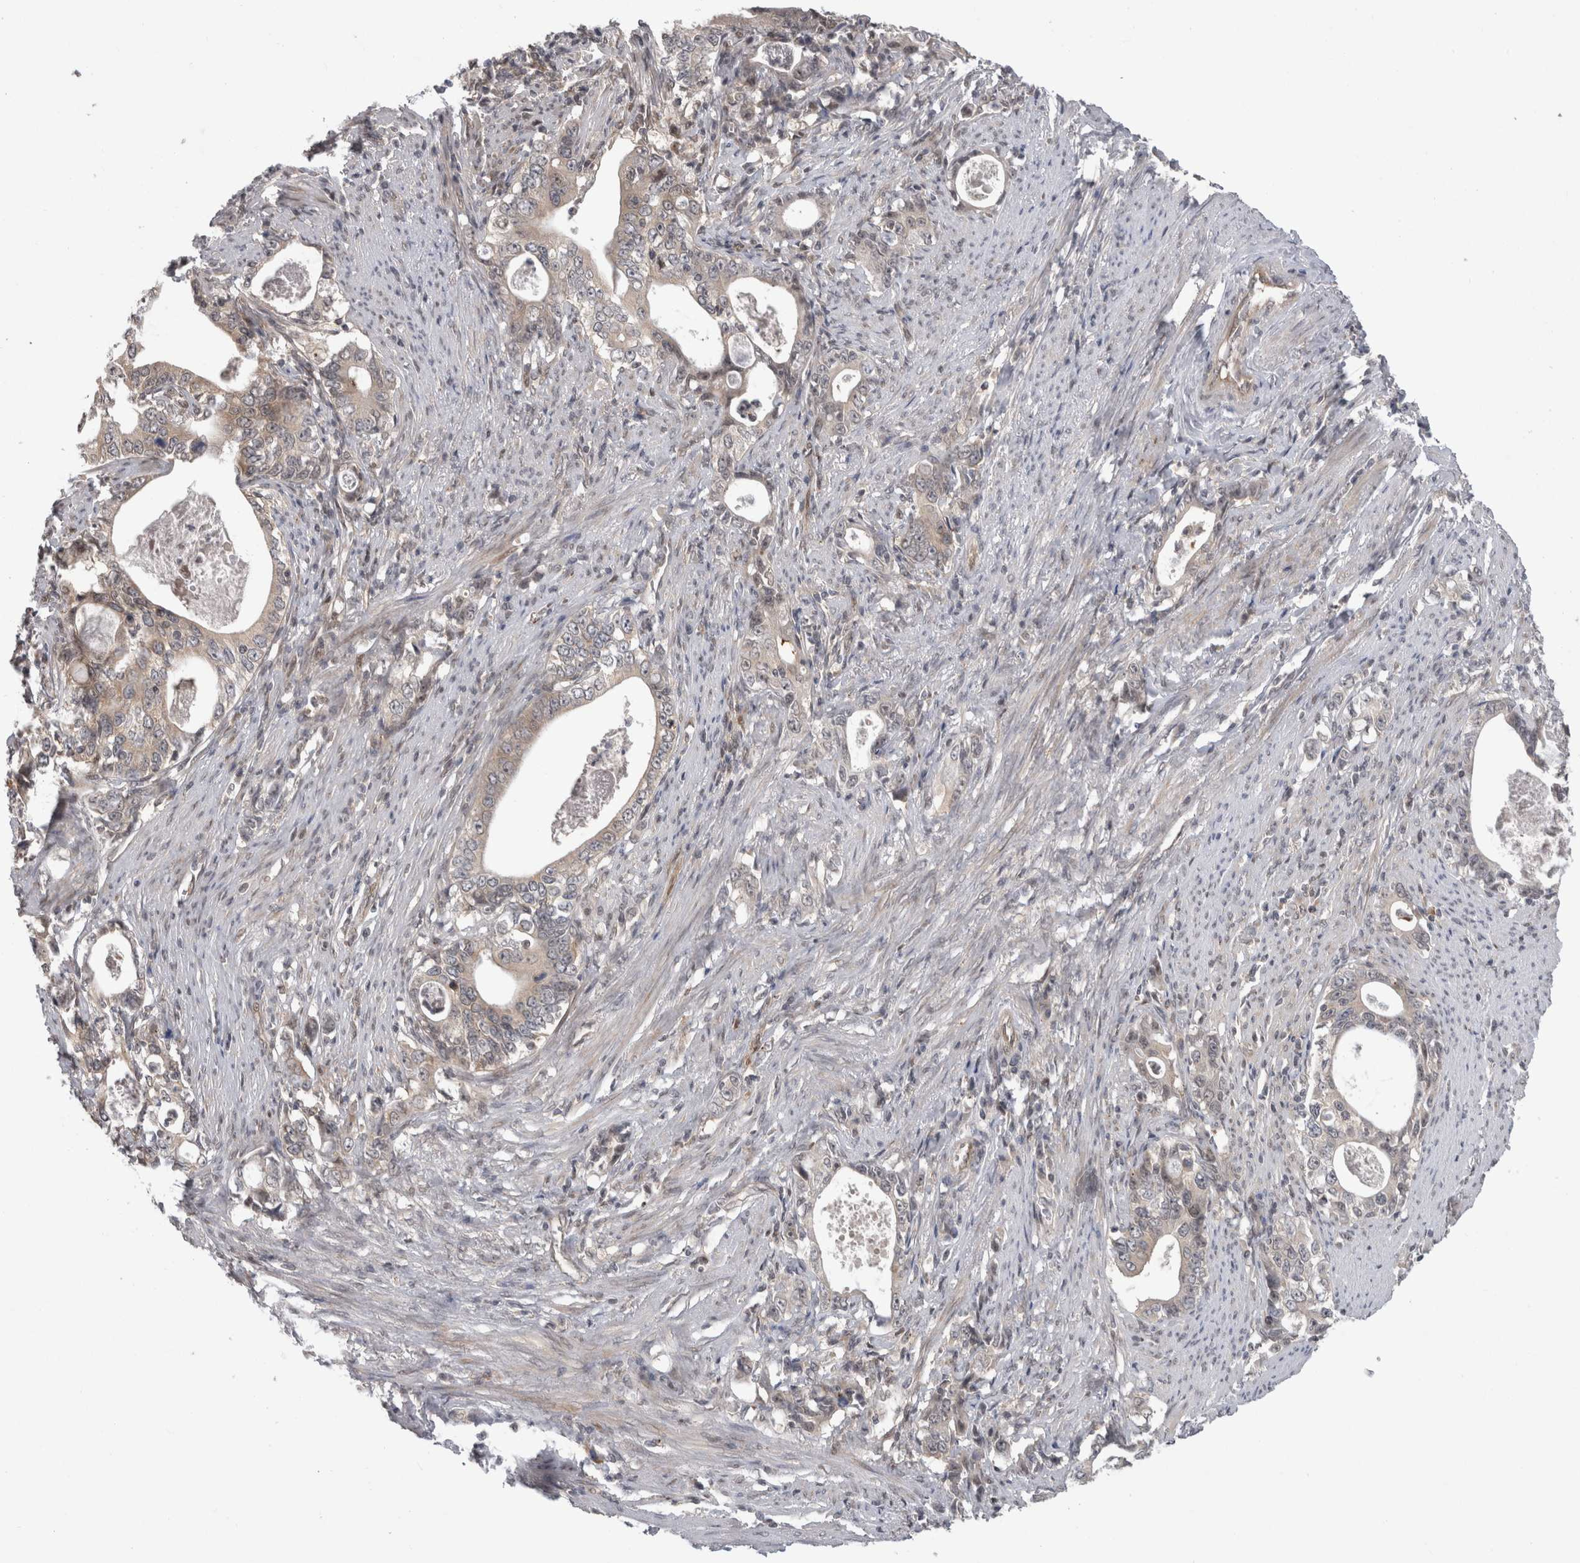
{"staining": {"intensity": "weak", "quantity": "<25%", "location": "cytoplasmic/membranous"}, "tissue": "stomach cancer", "cell_type": "Tumor cells", "image_type": "cancer", "snomed": [{"axis": "morphology", "description": "Adenocarcinoma, NOS"}, {"axis": "topography", "description": "Stomach, lower"}], "caption": "The image displays no staining of tumor cells in stomach cancer (adenocarcinoma).", "gene": "MTBP", "patient": {"sex": "female", "age": 72}}